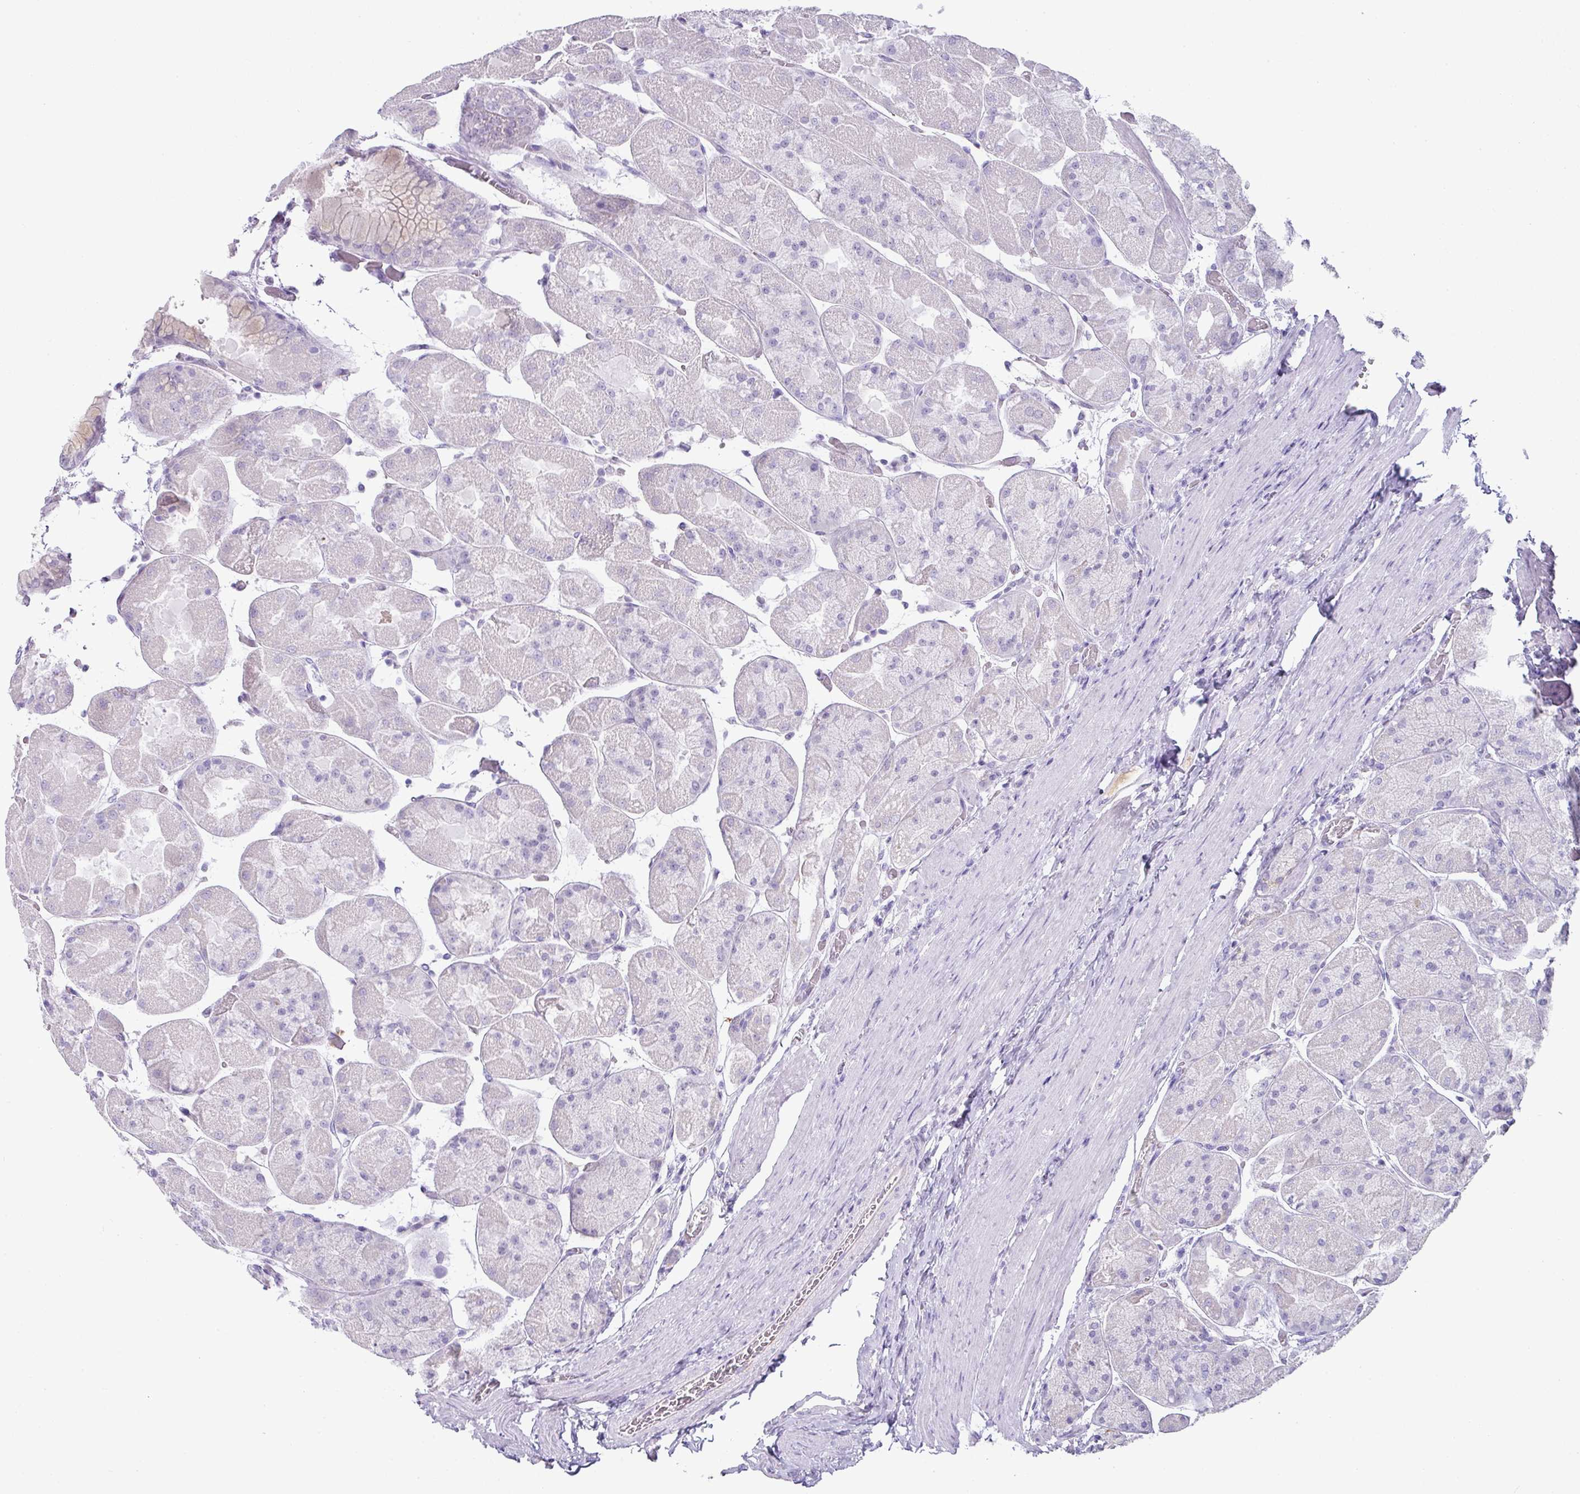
{"staining": {"intensity": "weak", "quantity": "<25%", "location": "cytoplasmic/membranous"}, "tissue": "stomach", "cell_type": "Glandular cells", "image_type": "normal", "snomed": [{"axis": "morphology", "description": "Normal tissue, NOS"}, {"axis": "topography", "description": "Stomach"}], "caption": "Immunohistochemical staining of benign stomach displays no significant expression in glandular cells.", "gene": "FGF17", "patient": {"sex": "female", "age": 61}}